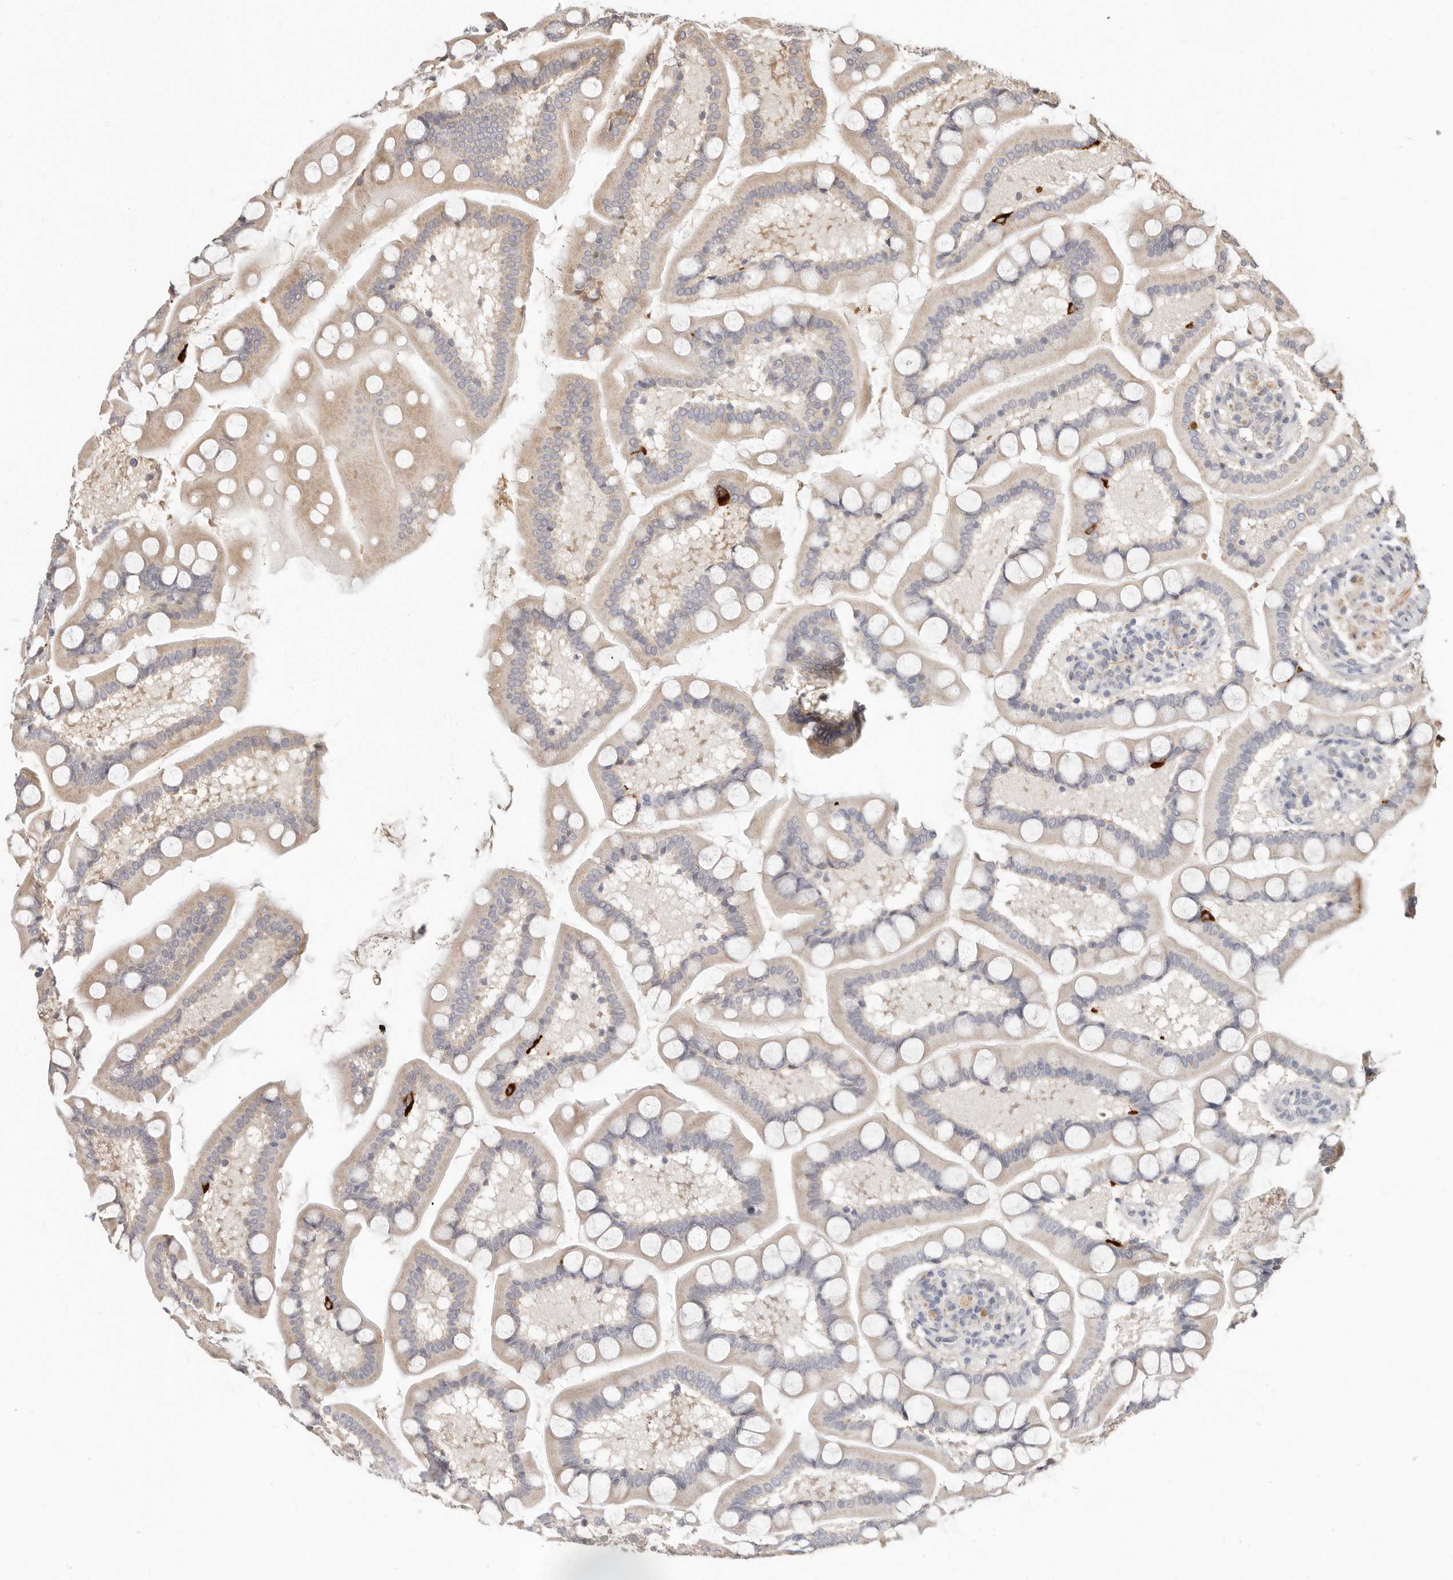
{"staining": {"intensity": "strong", "quantity": "<25%", "location": "cytoplasmic/membranous"}, "tissue": "small intestine", "cell_type": "Glandular cells", "image_type": "normal", "snomed": [{"axis": "morphology", "description": "Normal tissue, NOS"}, {"axis": "topography", "description": "Small intestine"}], "caption": "Immunohistochemistry micrograph of unremarkable small intestine stained for a protein (brown), which shows medium levels of strong cytoplasmic/membranous staining in approximately <25% of glandular cells.", "gene": "MTFR2", "patient": {"sex": "male", "age": 41}}